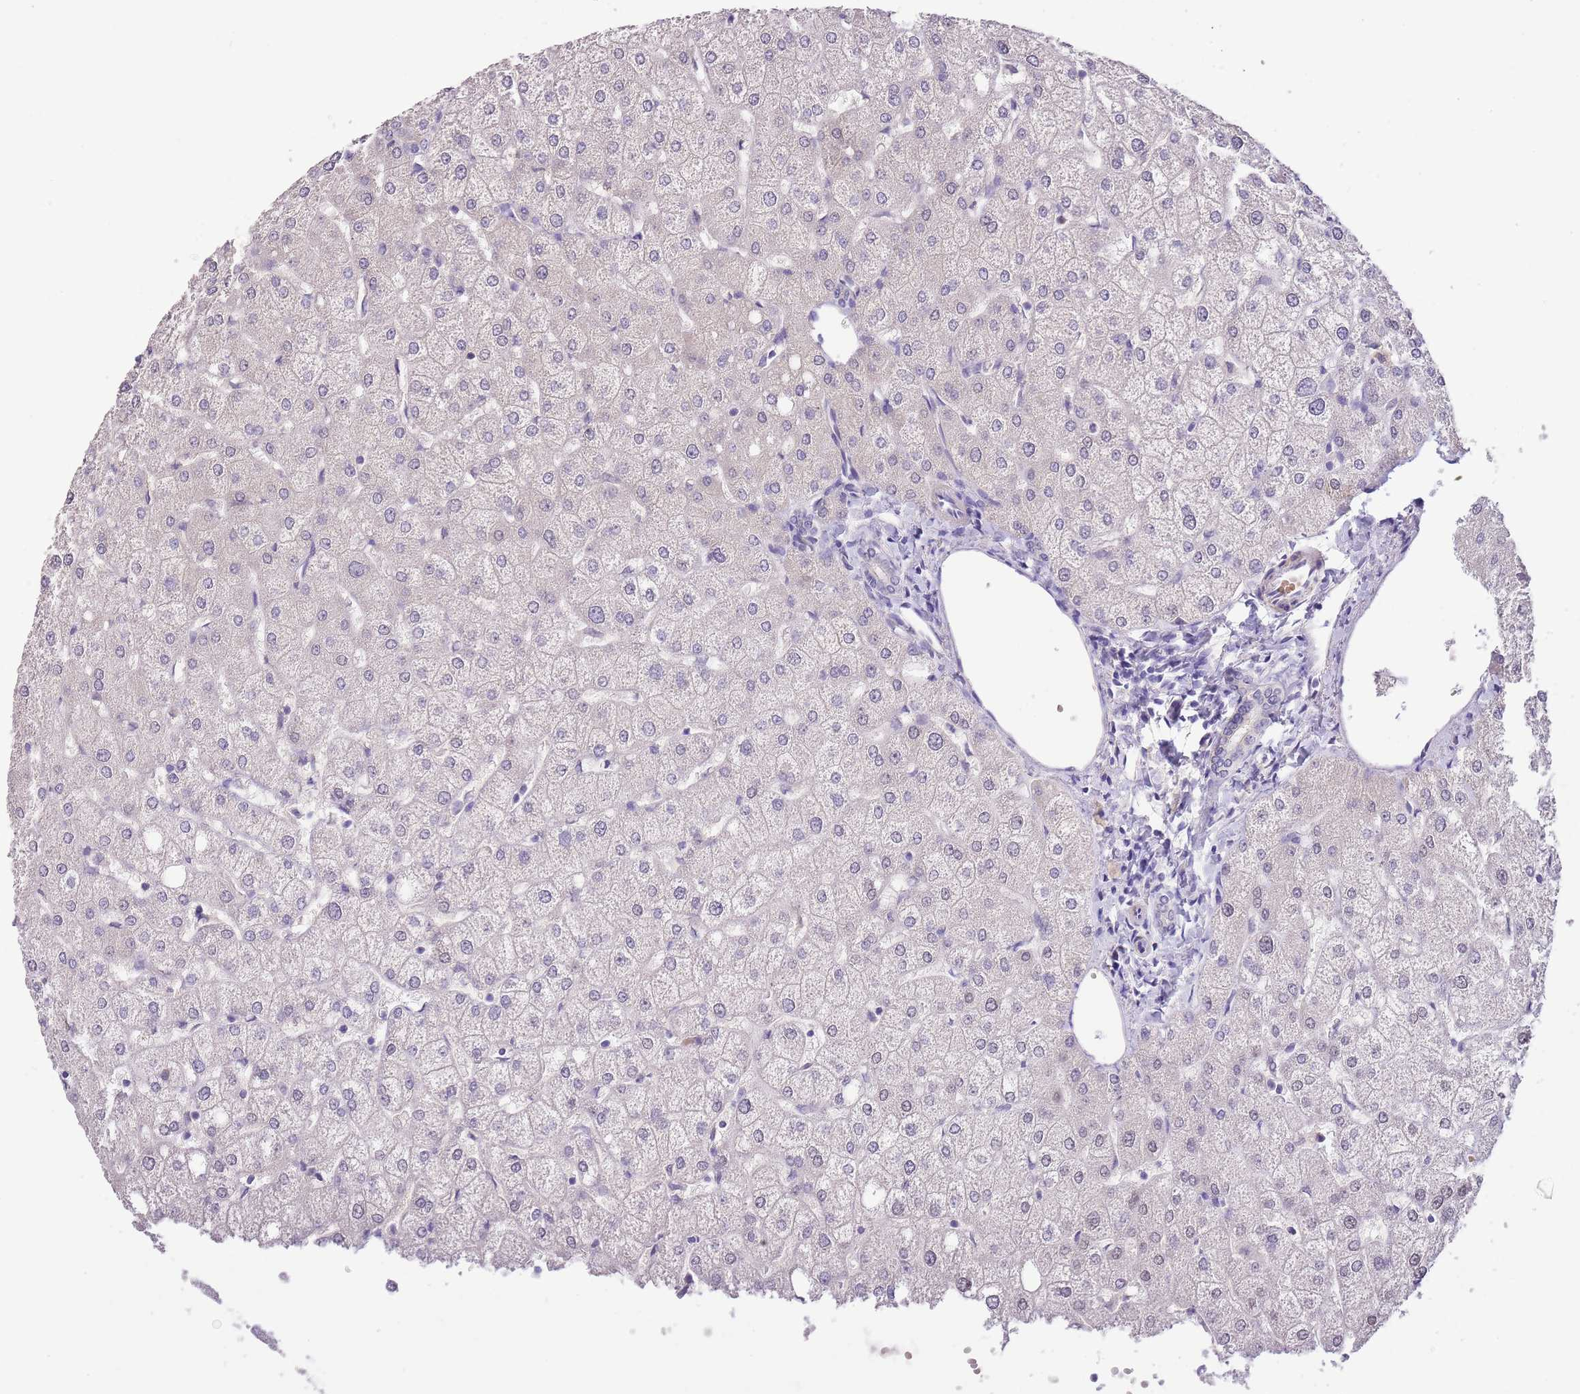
{"staining": {"intensity": "negative", "quantity": "none", "location": "none"}, "tissue": "liver", "cell_type": "Cholangiocytes", "image_type": "normal", "snomed": [{"axis": "morphology", "description": "Normal tissue, NOS"}, {"axis": "topography", "description": "Liver"}], "caption": "DAB (3,3'-diaminobenzidine) immunohistochemical staining of normal human liver displays no significant expression in cholangiocytes.", "gene": "ZNF658", "patient": {"sex": "female", "age": 54}}